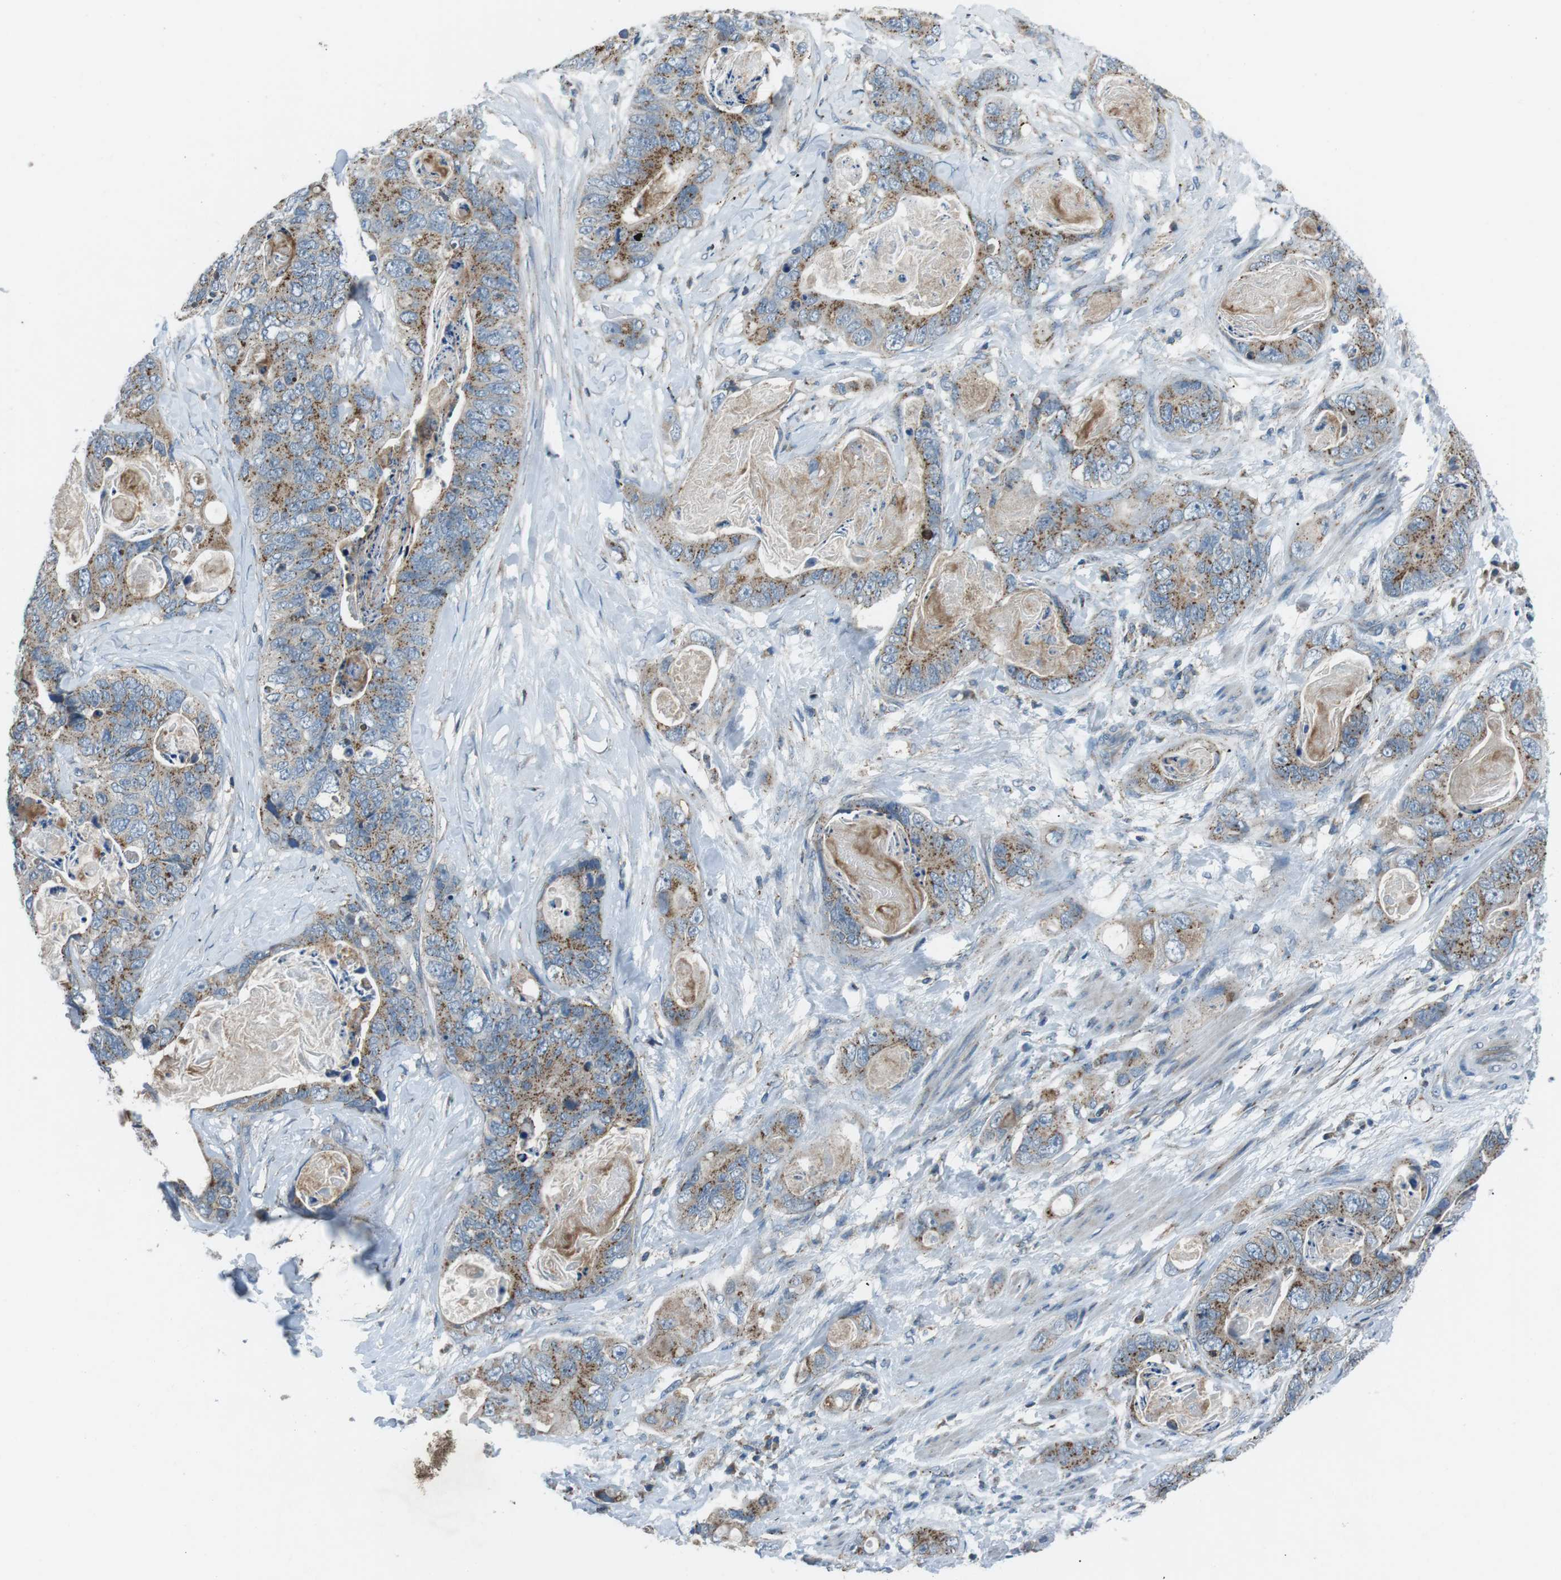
{"staining": {"intensity": "moderate", "quantity": ">75%", "location": "cytoplasmic/membranous"}, "tissue": "stomach cancer", "cell_type": "Tumor cells", "image_type": "cancer", "snomed": [{"axis": "morphology", "description": "Adenocarcinoma, NOS"}, {"axis": "topography", "description": "Stomach"}], "caption": "Immunohistochemical staining of stomach cancer (adenocarcinoma) shows medium levels of moderate cytoplasmic/membranous protein expression in approximately >75% of tumor cells.", "gene": "FAM3B", "patient": {"sex": "female", "age": 89}}